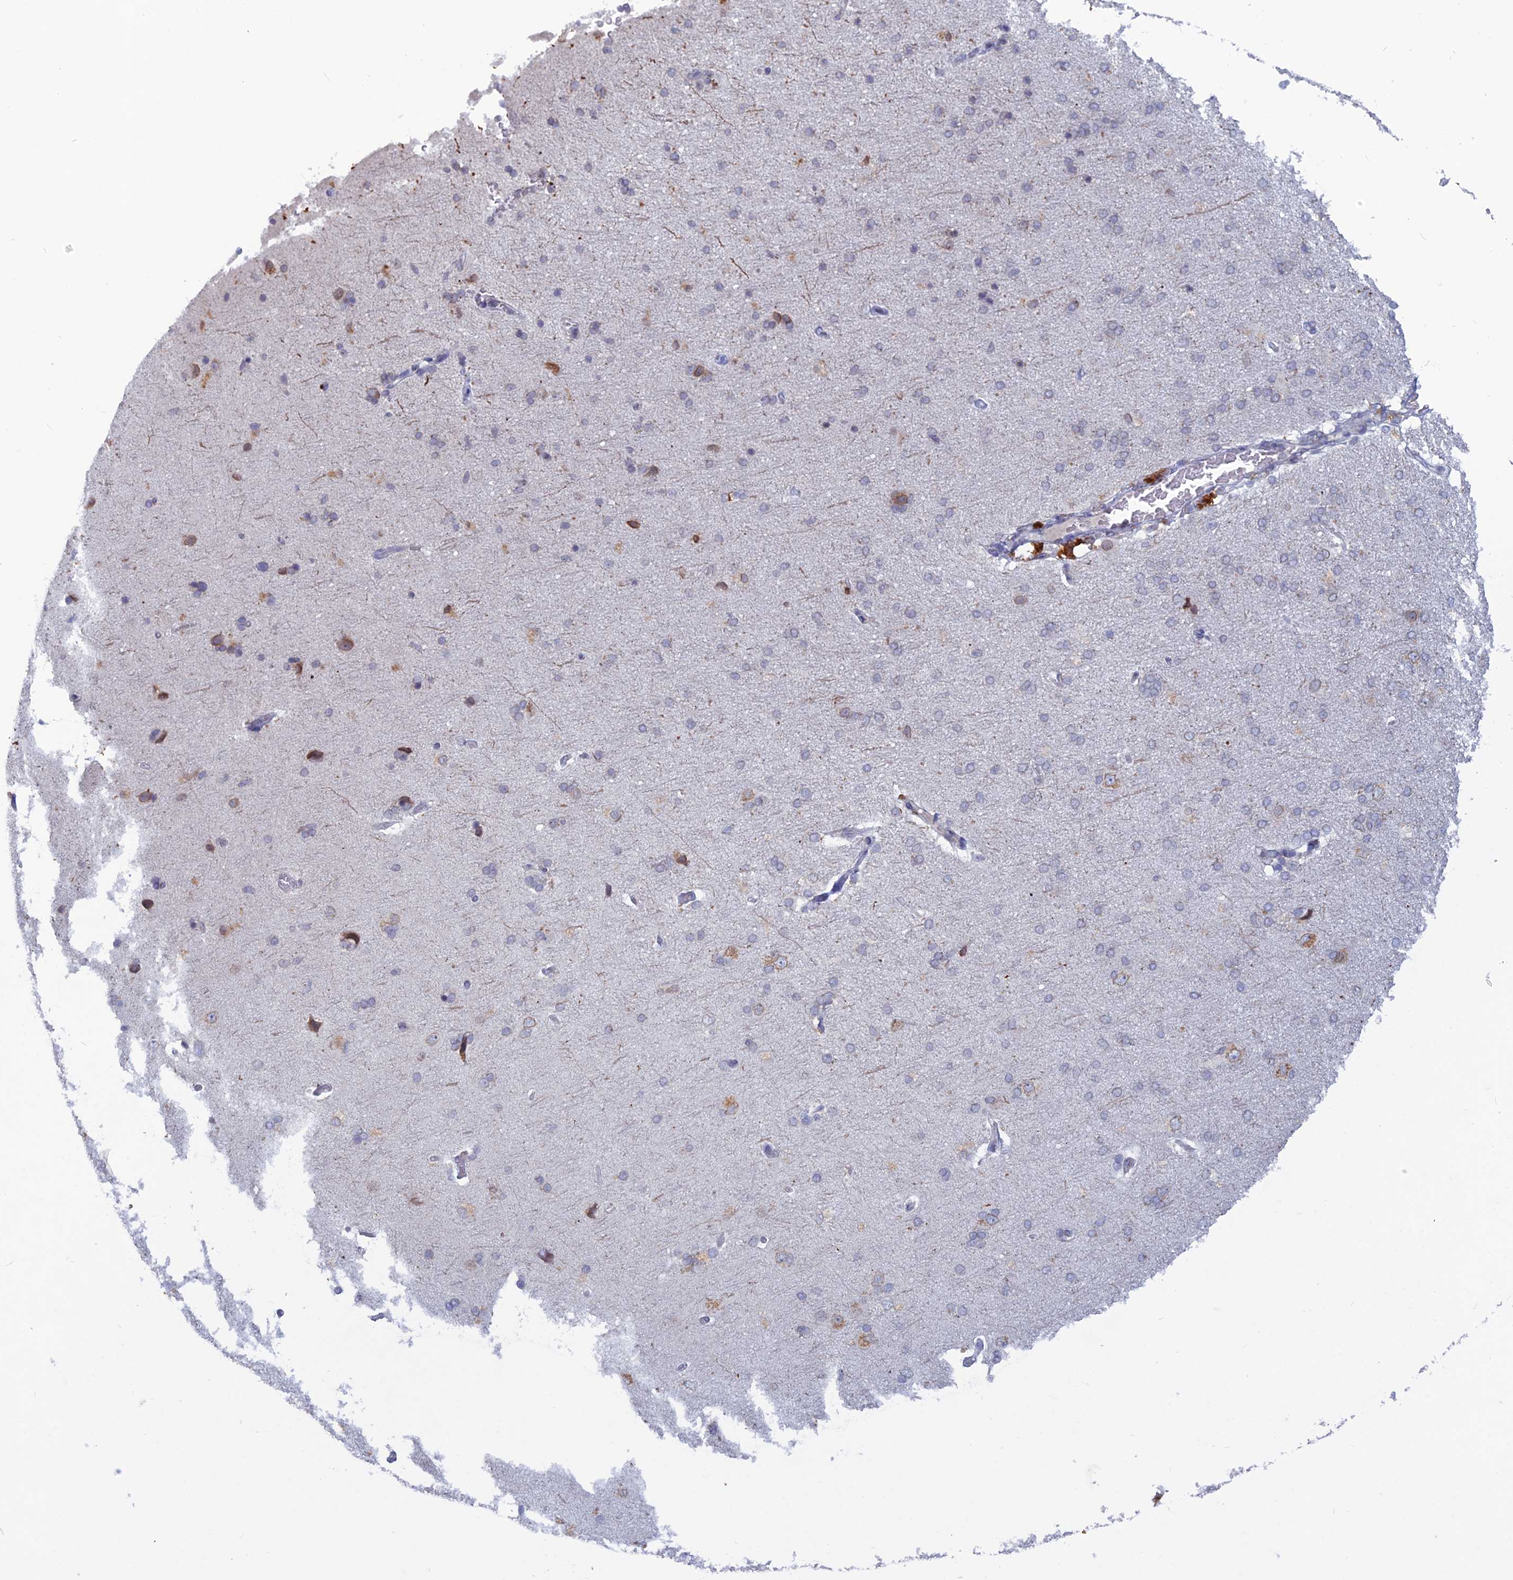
{"staining": {"intensity": "negative", "quantity": "none", "location": "none"}, "tissue": "cerebral cortex", "cell_type": "Endothelial cells", "image_type": "normal", "snomed": [{"axis": "morphology", "description": "Normal tissue, NOS"}, {"axis": "topography", "description": "Cerebral cortex"}], "caption": "Endothelial cells are negative for protein expression in unremarkable human cerebral cortex.", "gene": "WDR46", "patient": {"sex": "male", "age": 62}}